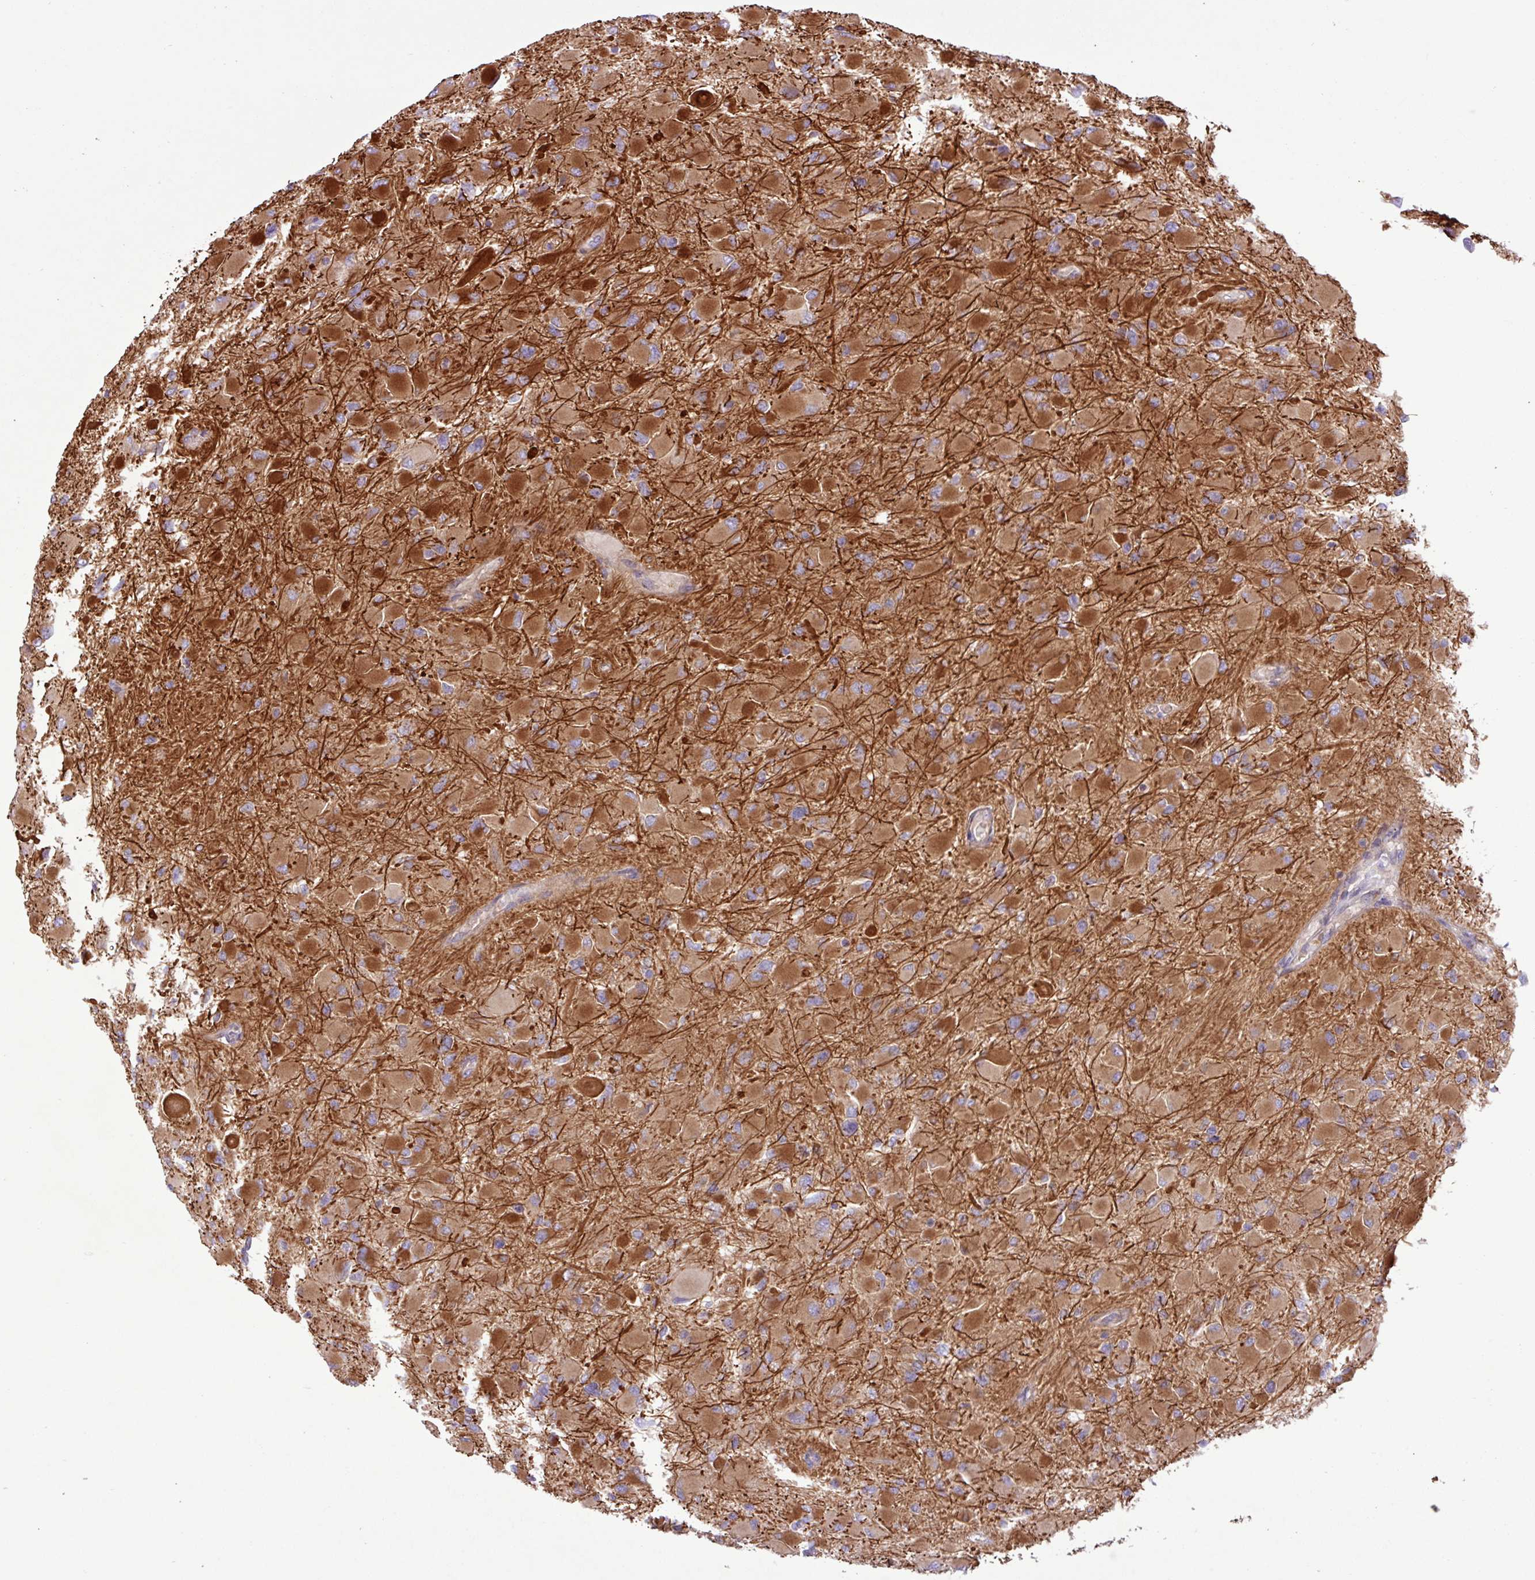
{"staining": {"intensity": "strong", "quantity": "<25%", "location": "cytoplasmic/membranous"}, "tissue": "glioma", "cell_type": "Tumor cells", "image_type": "cancer", "snomed": [{"axis": "morphology", "description": "Glioma, malignant, High grade"}, {"axis": "topography", "description": "Cerebral cortex"}], "caption": "Protein staining of malignant glioma (high-grade) tissue demonstrates strong cytoplasmic/membranous staining in approximately <25% of tumor cells. (IHC, brightfield microscopy, high magnification).", "gene": "RAB19", "patient": {"sex": "female", "age": 36}}